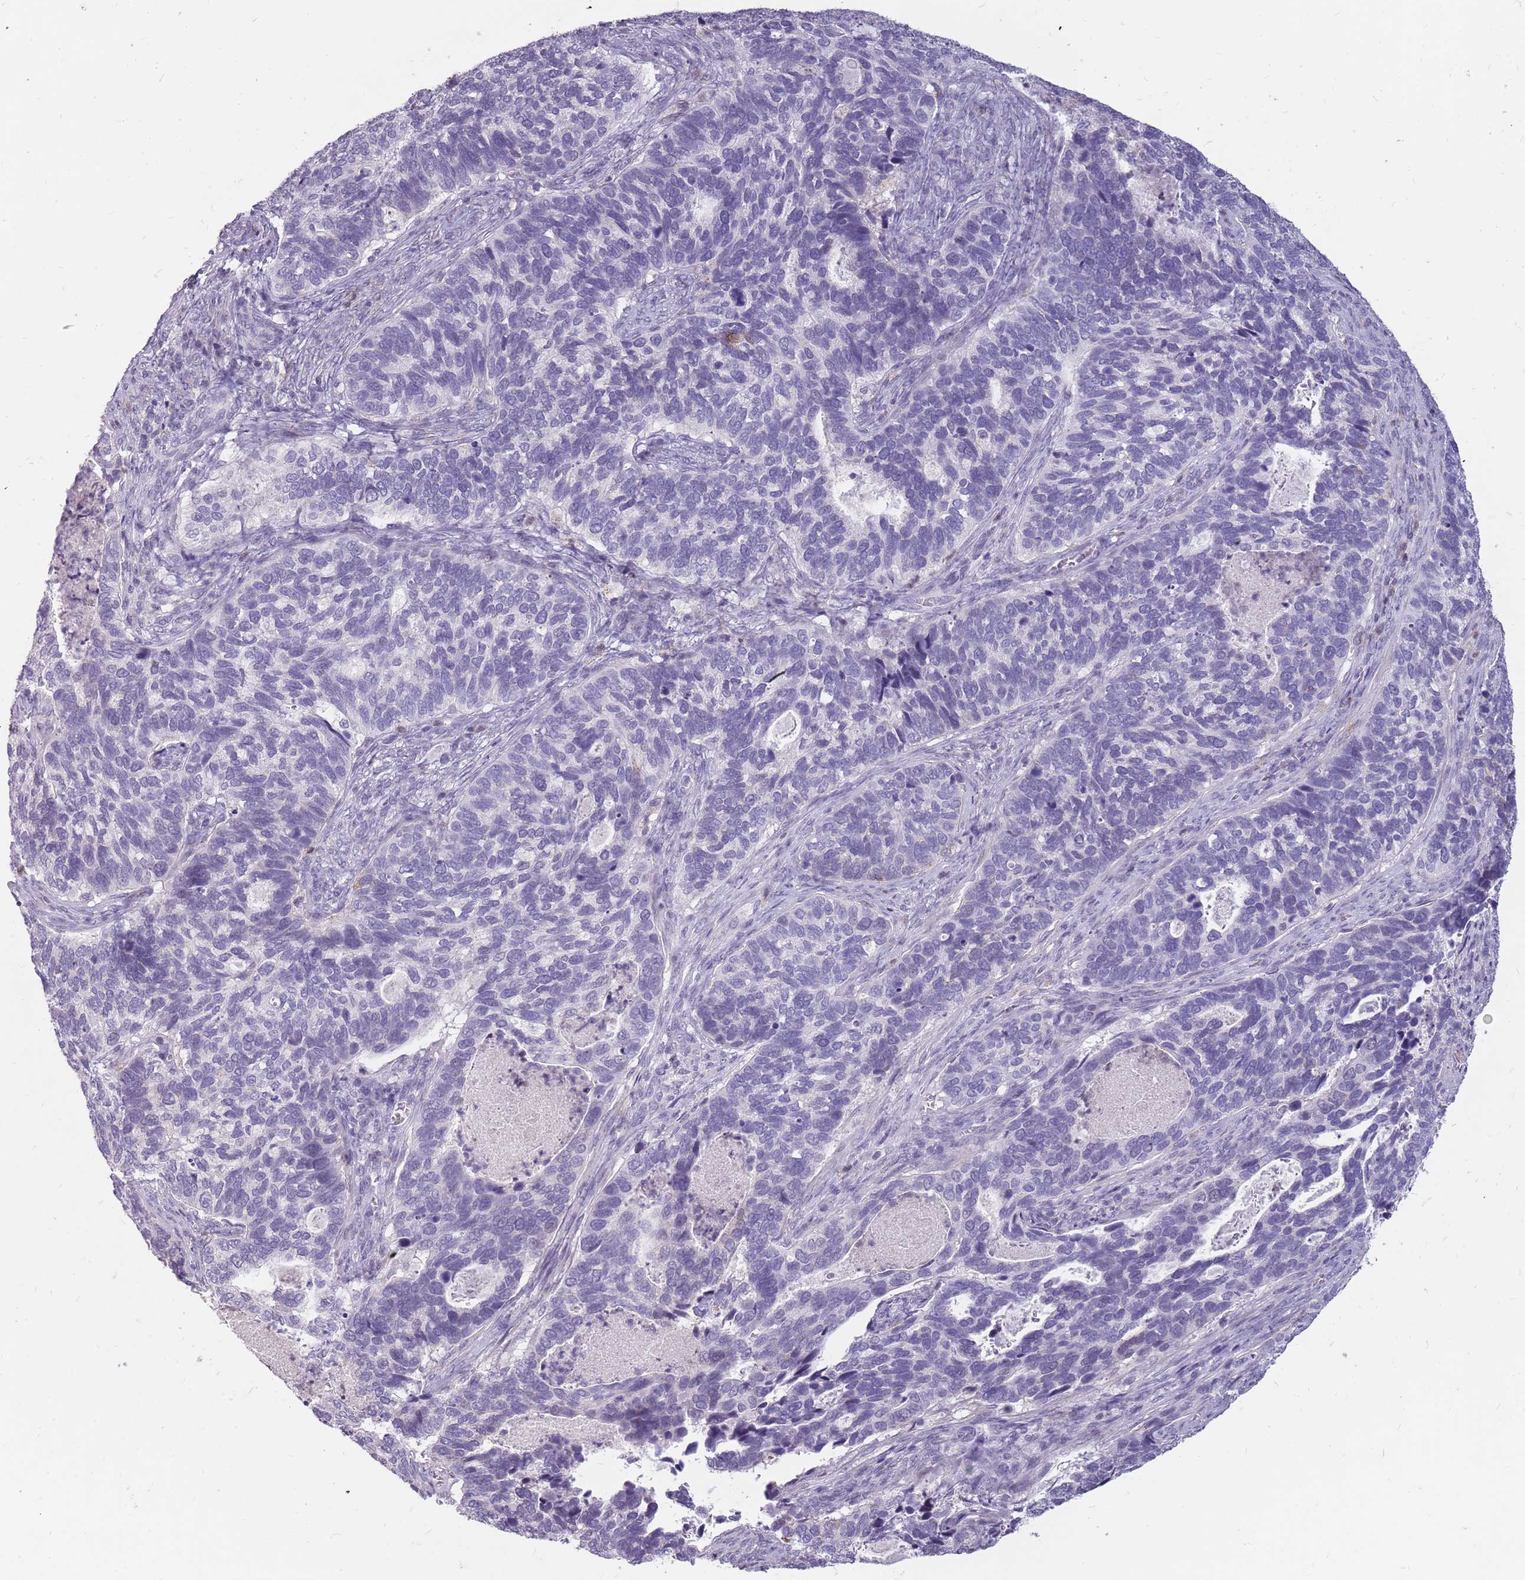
{"staining": {"intensity": "negative", "quantity": "none", "location": "none"}, "tissue": "cervical cancer", "cell_type": "Tumor cells", "image_type": "cancer", "snomed": [{"axis": "morphology", "description": "Squamous cell carcinoma, NOS"}, {"axis": "topography", "description": "Cervix"}], "caption": "A histopathology image of squamous cell carcinoma (cervical) stained for a protein exhibits no brown staining in tumor cells.", "gene": "NEK6", "patient": {"sex": "female", "age": 38}}